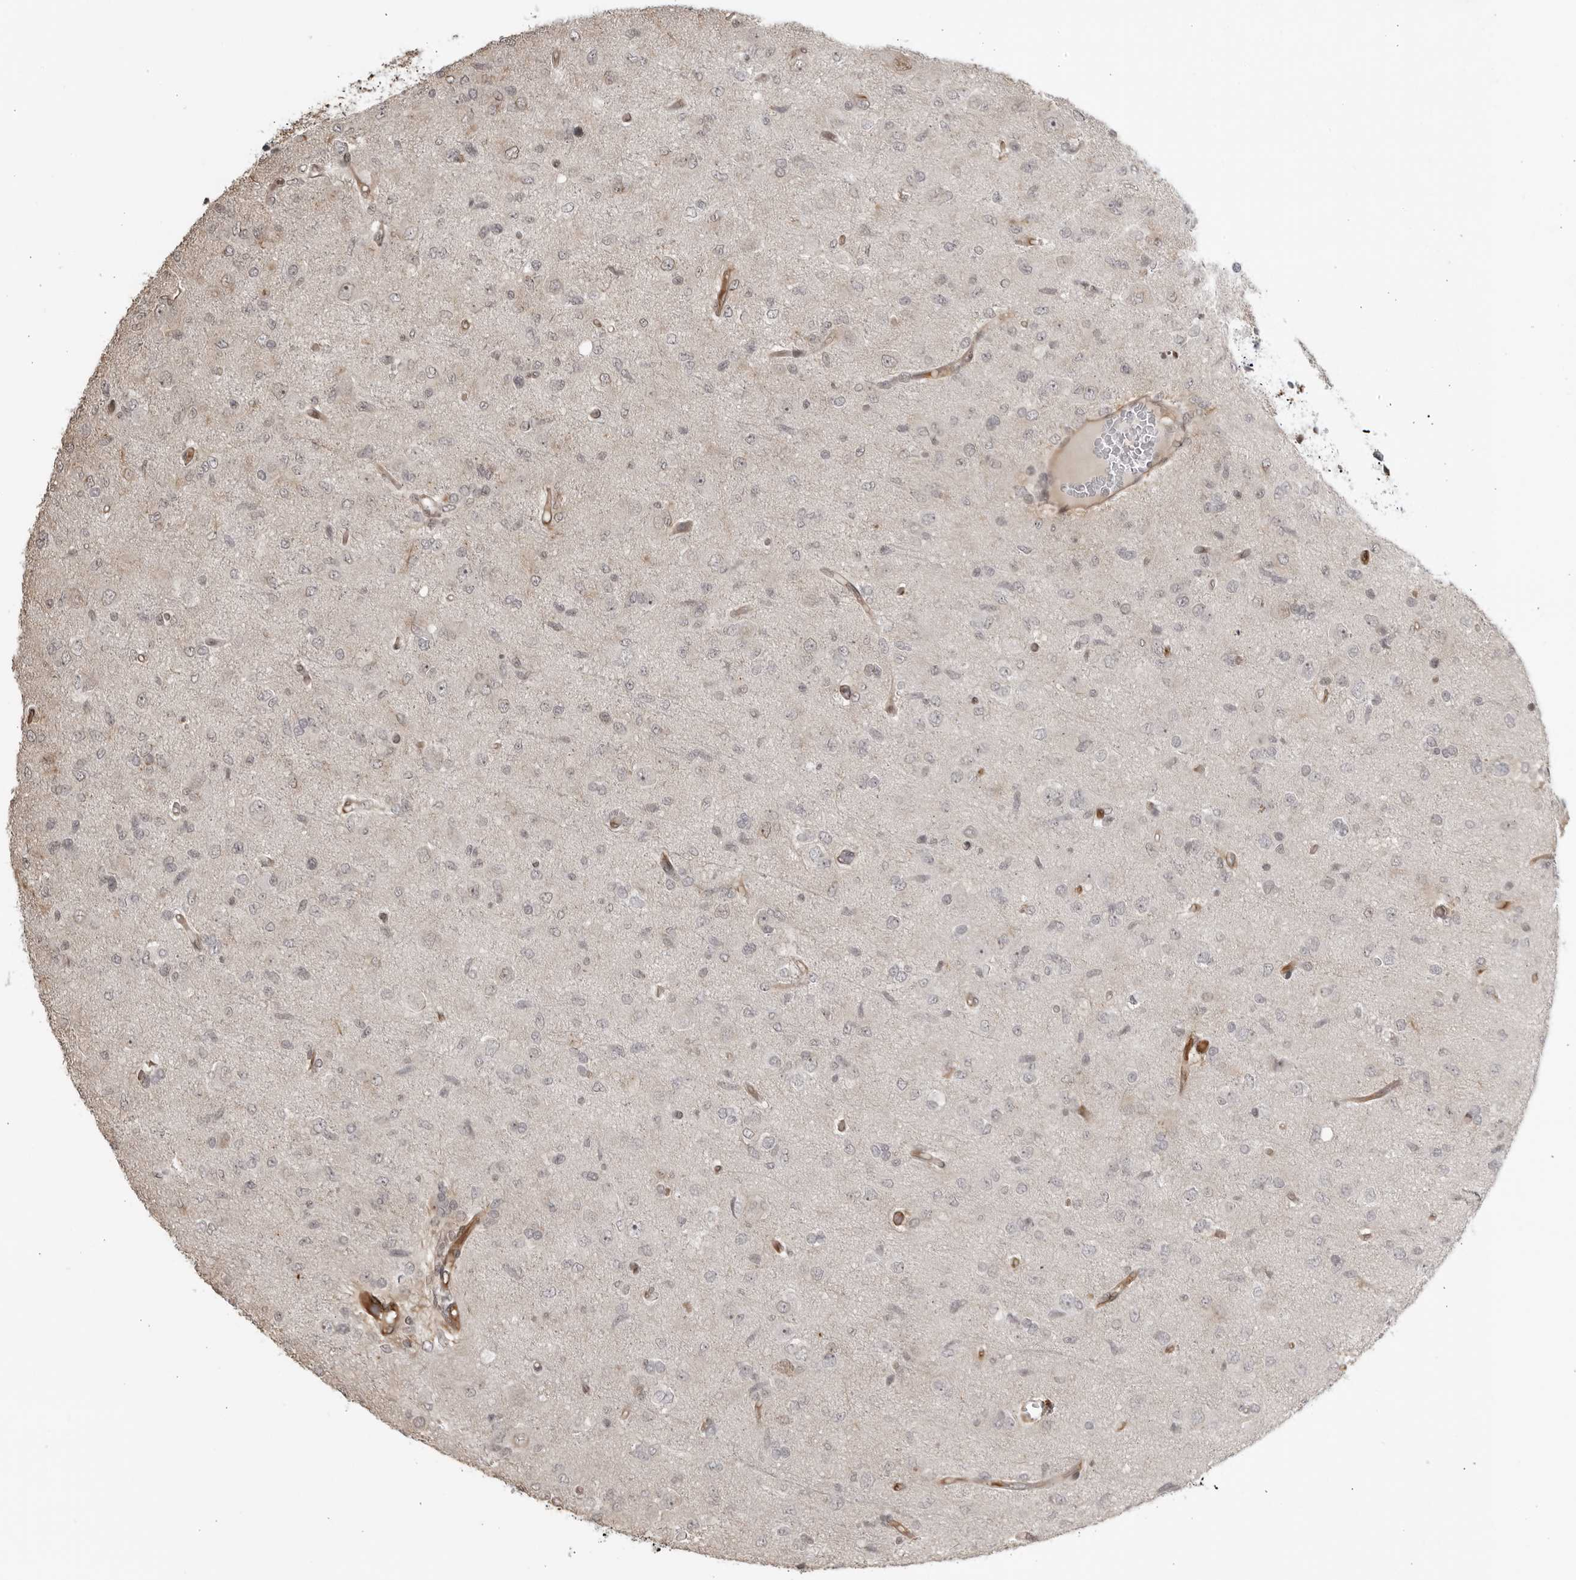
{"staining": {"intensity": "negative", "quantity": "none", "location": "none"}, "tissue": "glioma", "cell_type": "Tumor cells", "image_type": "cancer", "snomed": [{"axis": "morphology", "description": "Glioma, malignant, High grade"}, {"axis": "topography", "description": "Brain"}], "caption": "High-grade glioma (malignant) was stained to show a protein in brown. There is no significant staining in tumor cells. Brightfield microscopy of immunohistochemistry (IHC) stained with DAB (3,3'-diaminobenzidine) (brown) and hematoxylin (blue), captured at high magnification.", "gene": "TCF21", "patient": {"sex": "female", "age": 59}}